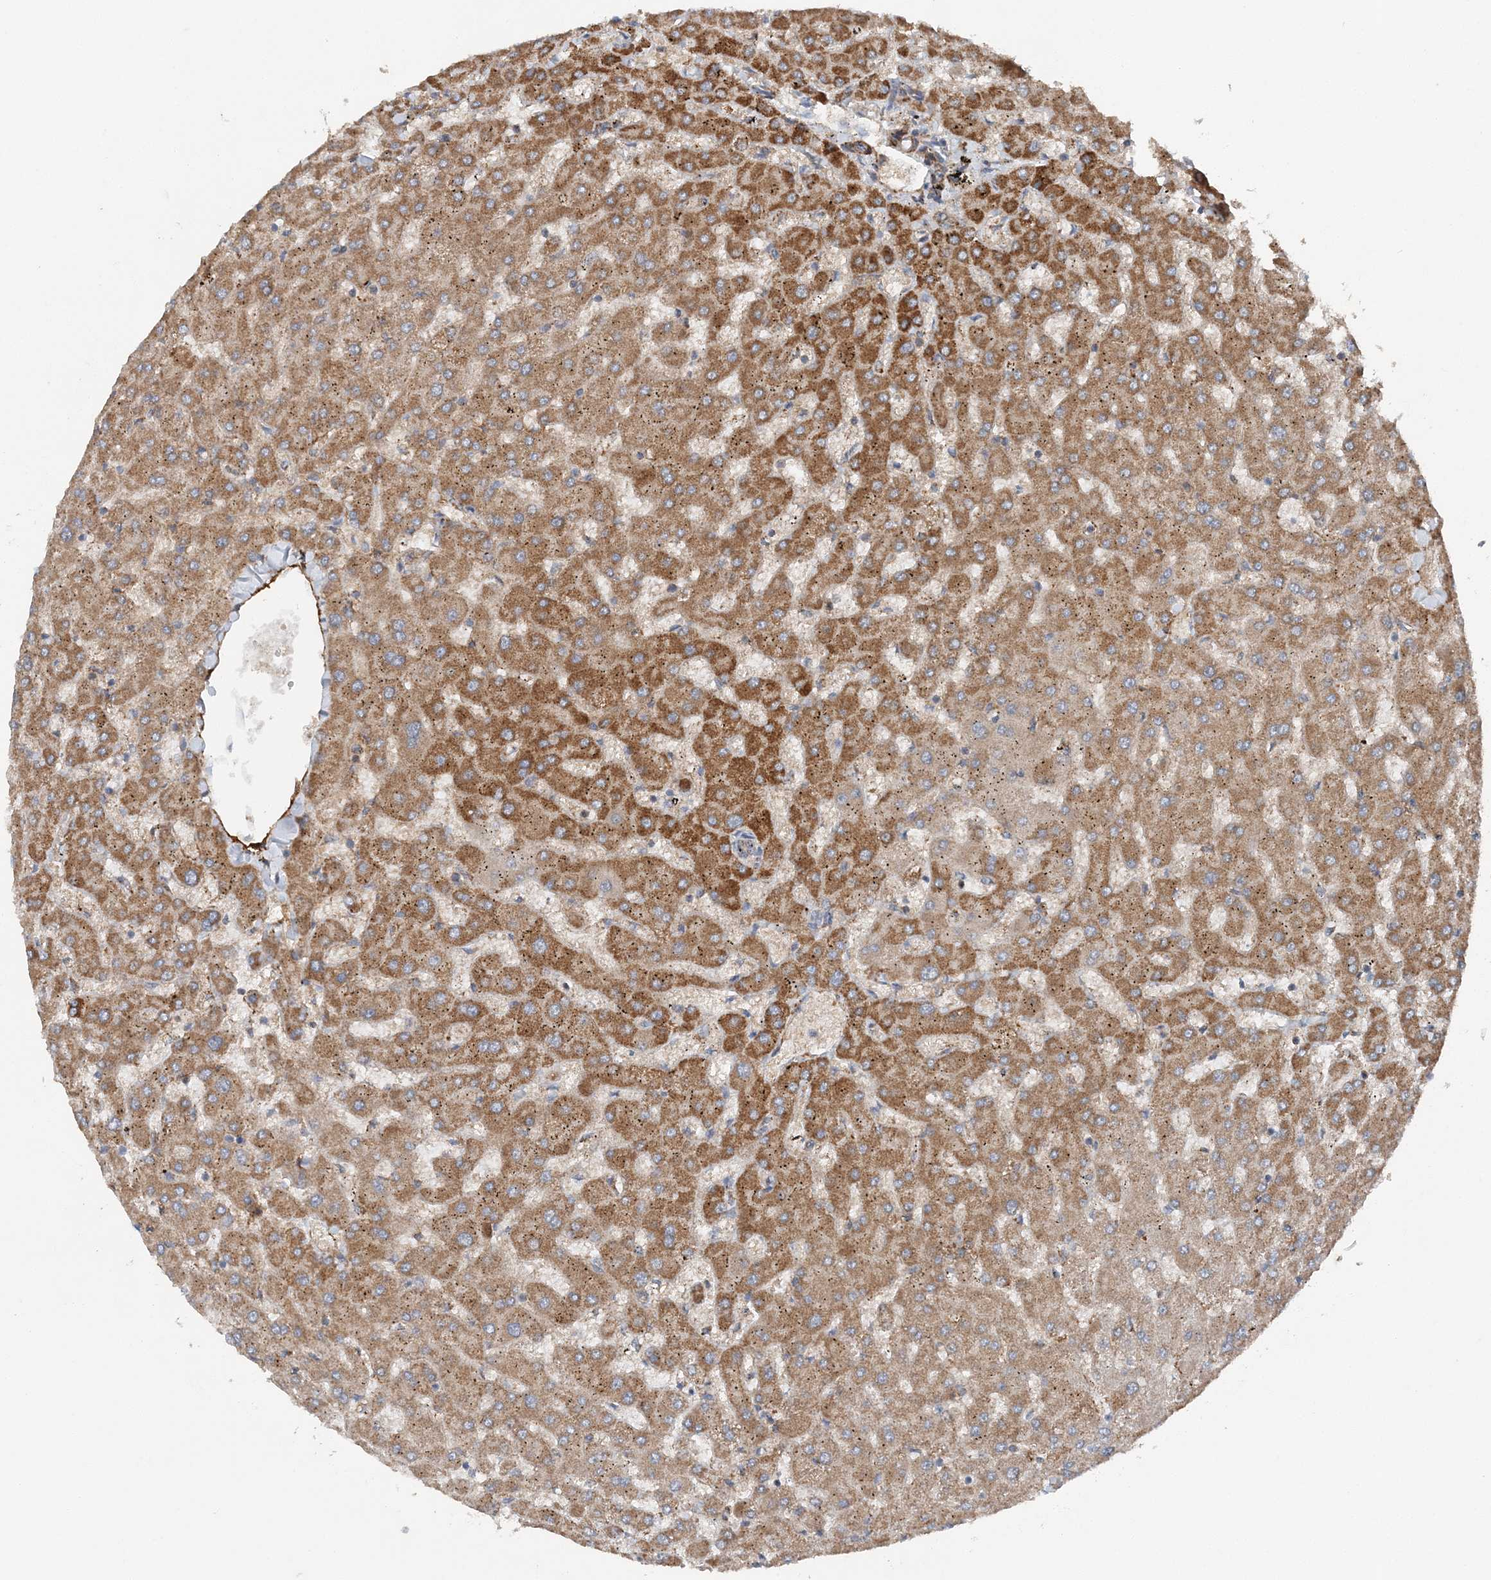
{"staining": {"intensity": "weak", "quantity": ">75%", "location": "cytoplasmic/membranous"}, "tissue": "liver", "cell_type": "Cholangiocytes", "image_type": "normal", "snomed": [{"axis": "morphology", "description": "Normal tissue, NOS"}, {"axis": "topography", "description": "Liver"}], "caption": "This photomicrograph shows normal liver stained with IHC to label a protein in brown. The cytoplasmic/membranous of cholangiocytes show weak positivity for the protein. Nuclei are counter-stained blue.", "gene": "SPRY2", "patient": {"sex": "female", "age": 63}}